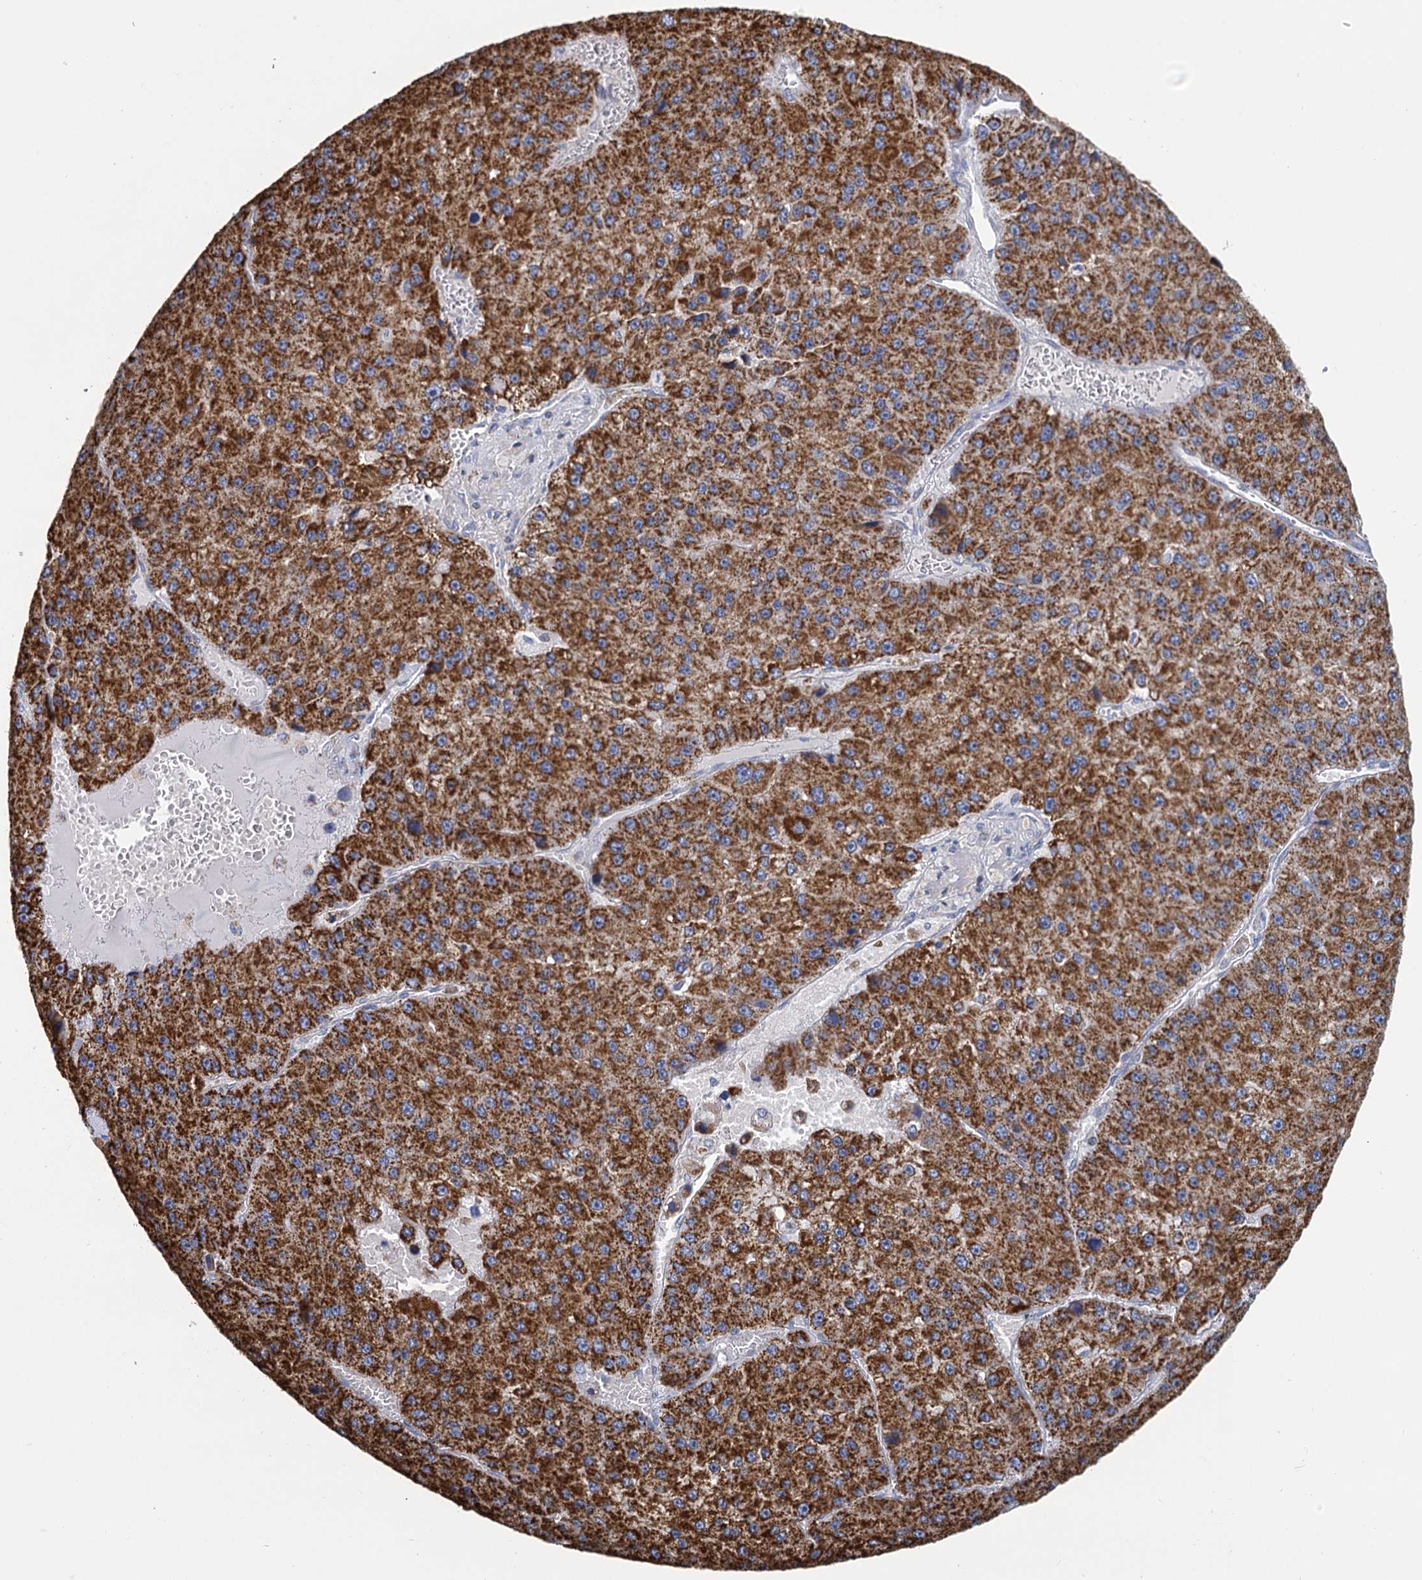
{"staining": {"intensity": "strong", "quantity": ">75%", "location": "cytoplasmic/membranous"}, "tissue": "liver cancer", "cell_type": "Tumor cells", "image_type": "cancer", "snomed": [{"axis": "morphology", "description": "Carcinoma, Hepatocellular, NOS"}, {"axis": "topography", "description": "Liver"}], "caption": "An image of human liver cancer stained for a protein reveals strong cytoplasmic/membranous brown staining in tumor cells. Immunohistochemistry (ihc) stains the protein in brown and the nuclei are stained blue.", "gene": "CCP110", "patient": {"sex": "female", "age": 73}}